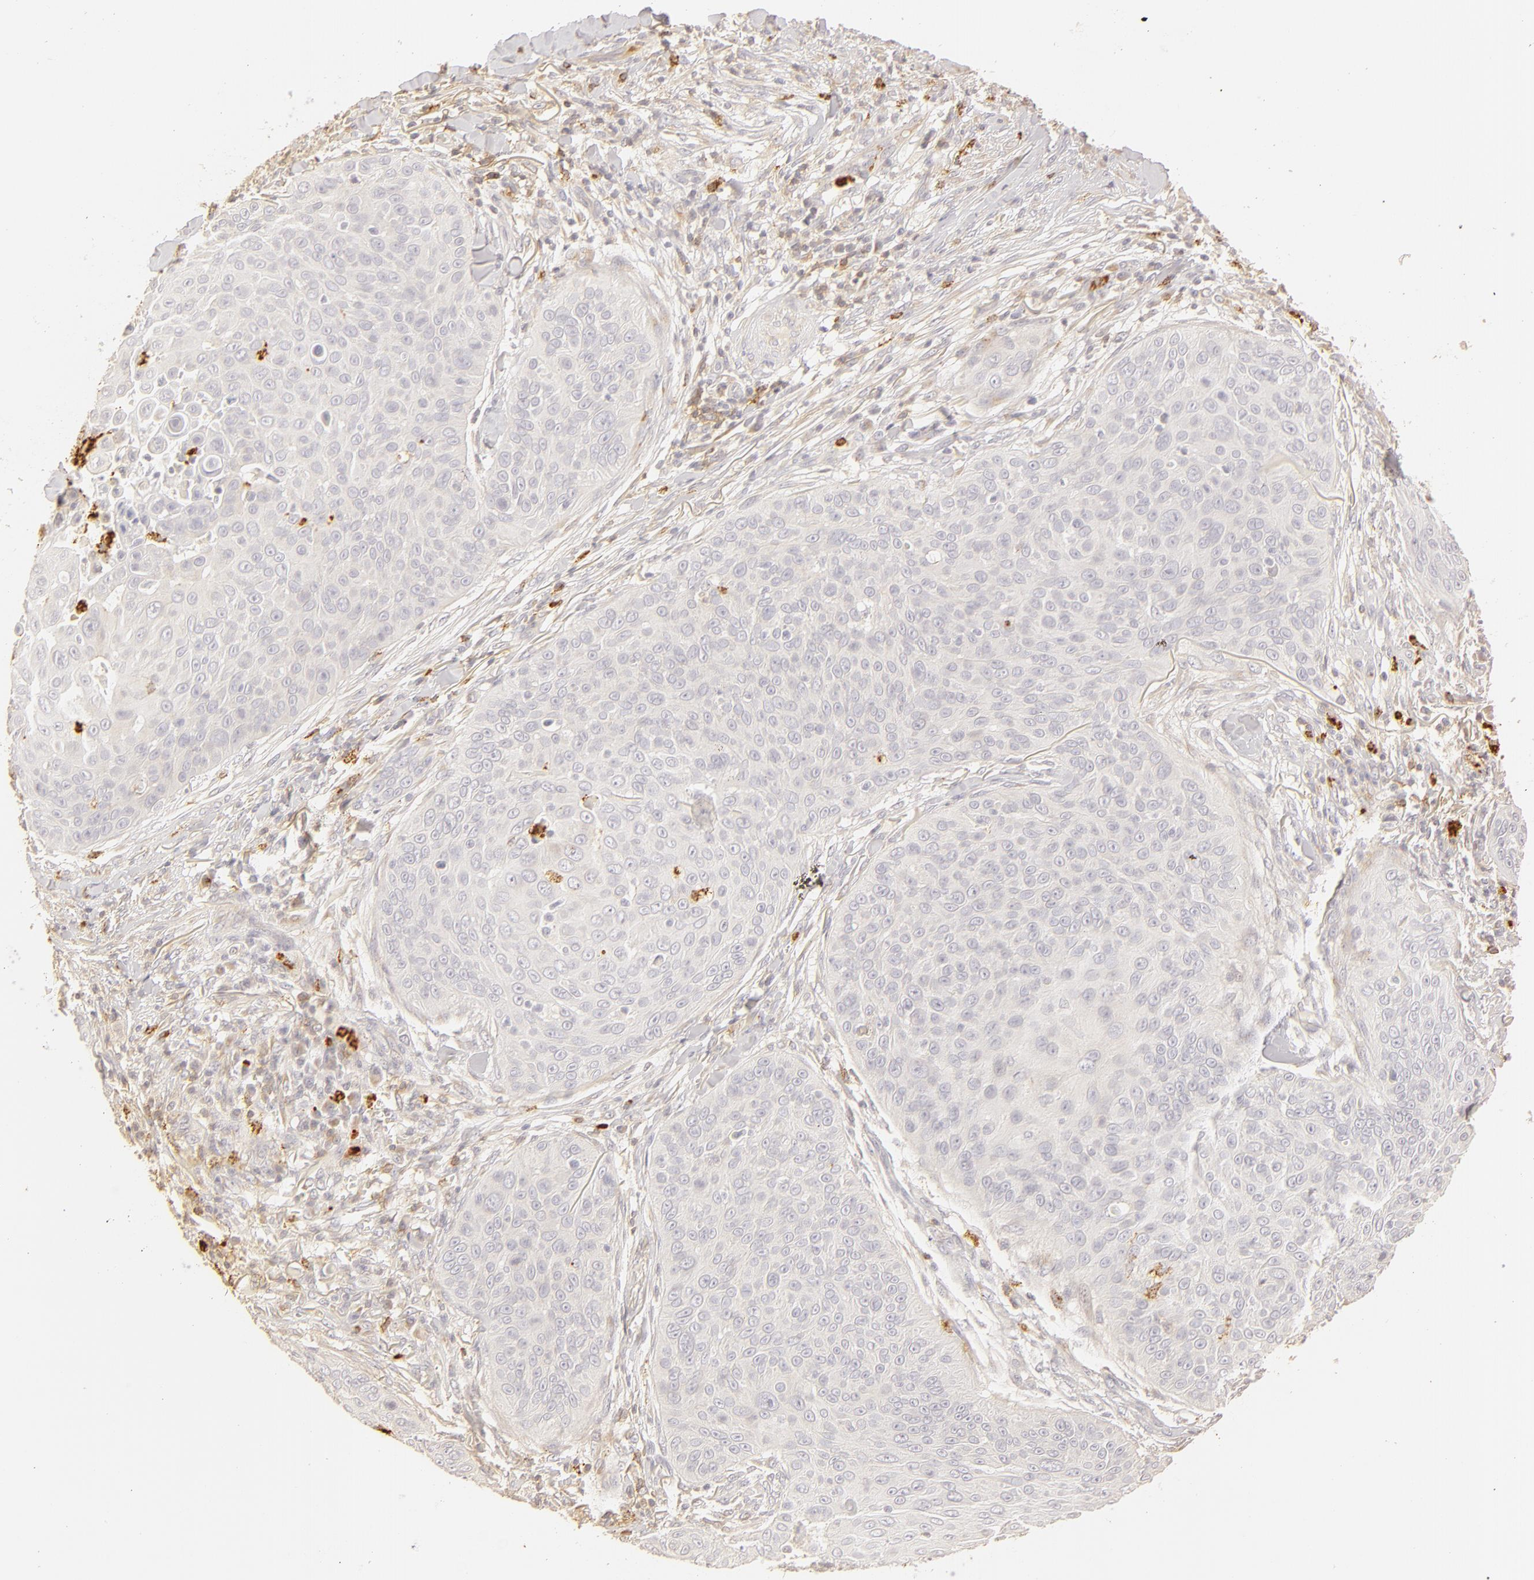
{"staining": {"intensity": "negative", "quantity": "none", "location": "none"}, "tissue": "skin cancer", "cell_type": "Tumor cells", "image_type": "cancer", "snomed": [{"axis": "morphology", "description": "Squamous cell carcinoma, NOS"}, {"axis": "topography", "description": "Skin"}], "caption": "This is an immunohistochemistry (IHC) micrograph of skin cancer. There is no positivity in tumor cells.", "gene": "C1R", "patient": {"sex": "male", "age": 82}}